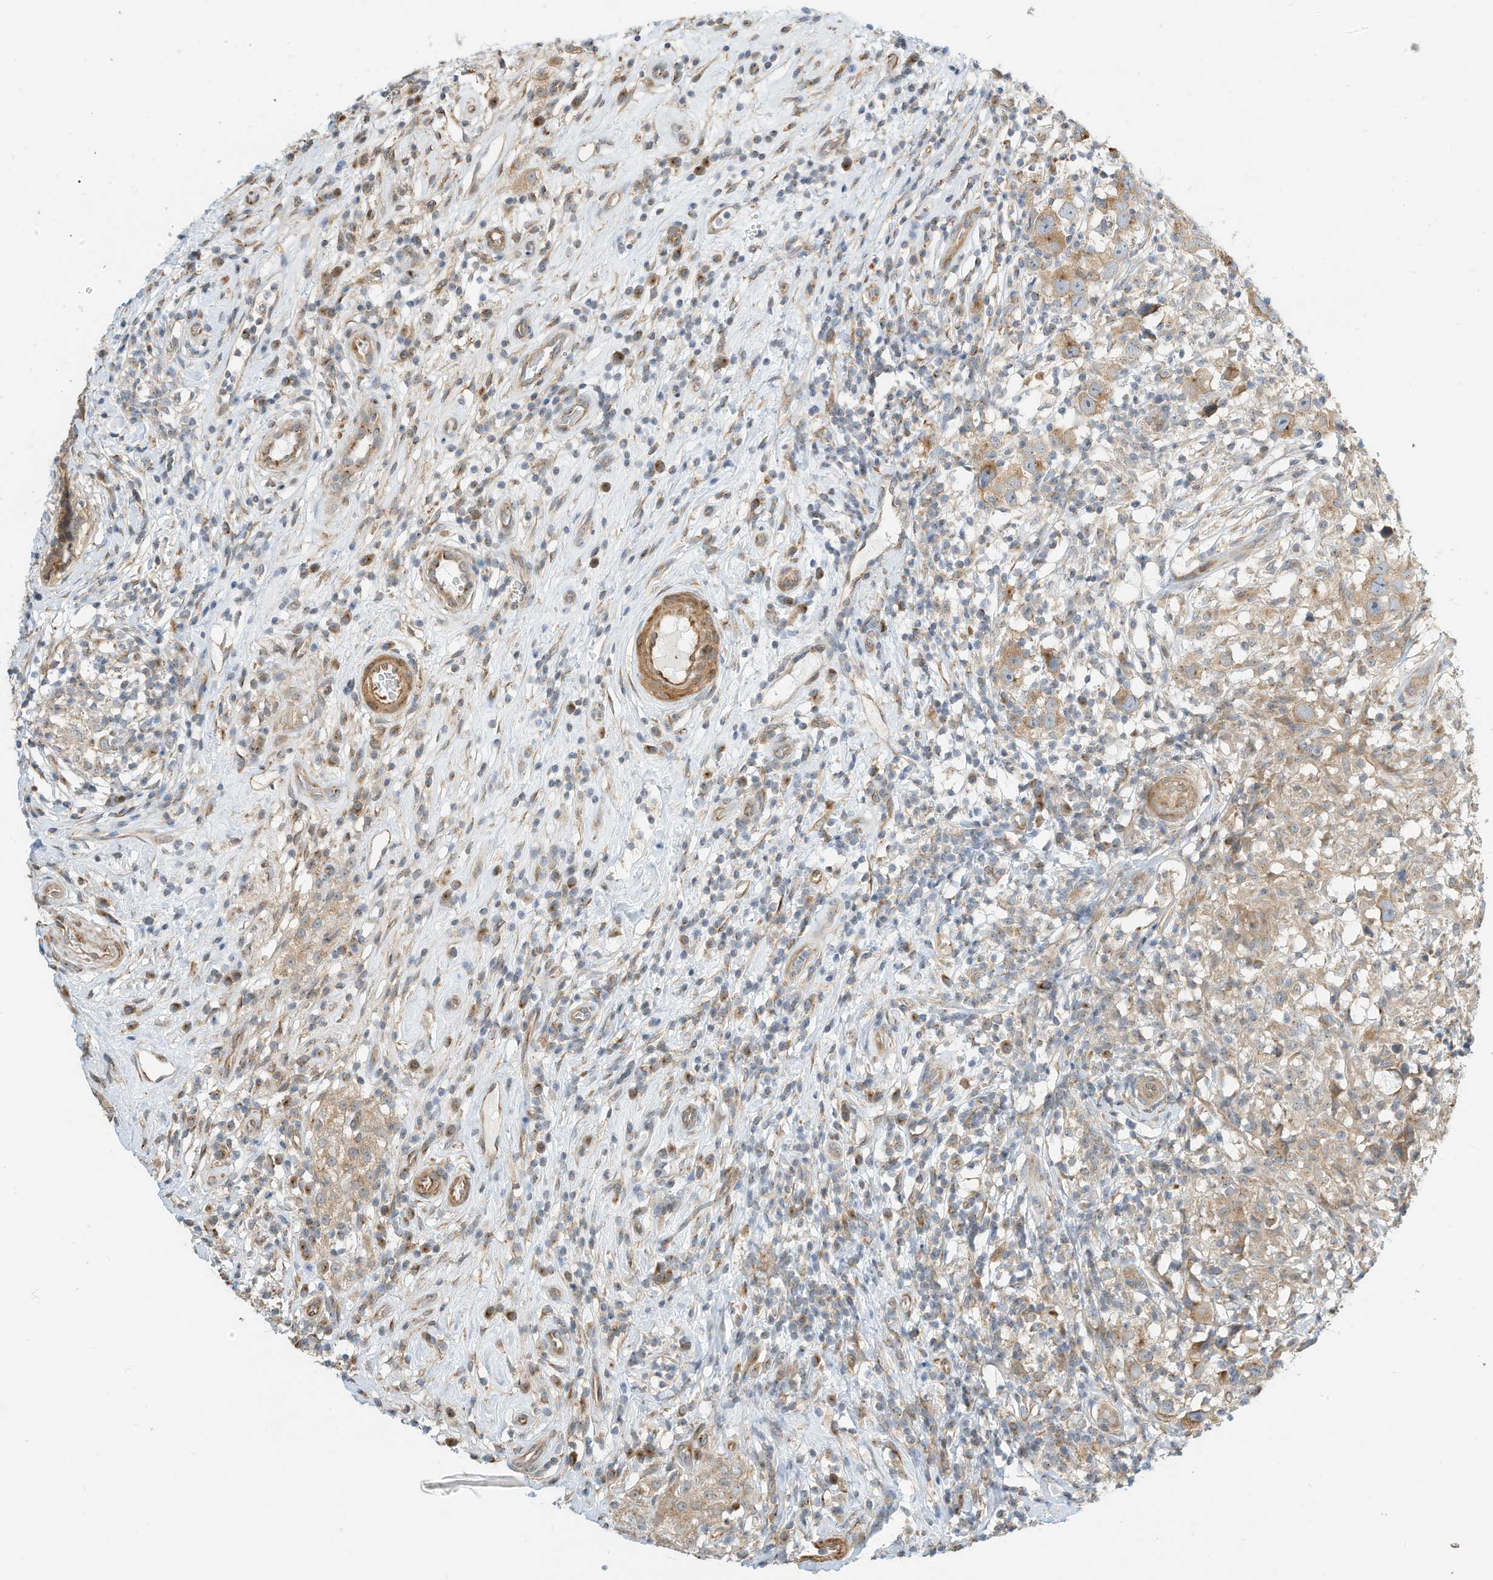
{"staining": {"intensity": "weak", "quantity": "25%-75%", "location": "cytoplasmic/membranous"}, "tissue": "testis cancer", "cell_type": "Tumor cells", "image_type": "cancer", "snomed": [{"axis": "morphology", "description": "Seminoma, NOS"}, {"axis": "topography", "description": "Testis"}], "caption": "The image displays staining of testis seminoma, revealing weak cytoplasmic/membranous protein positivity (brown color) within tumor cells.", "gene": "OFD1", "patient": {"sex": "male", "age": 49}}